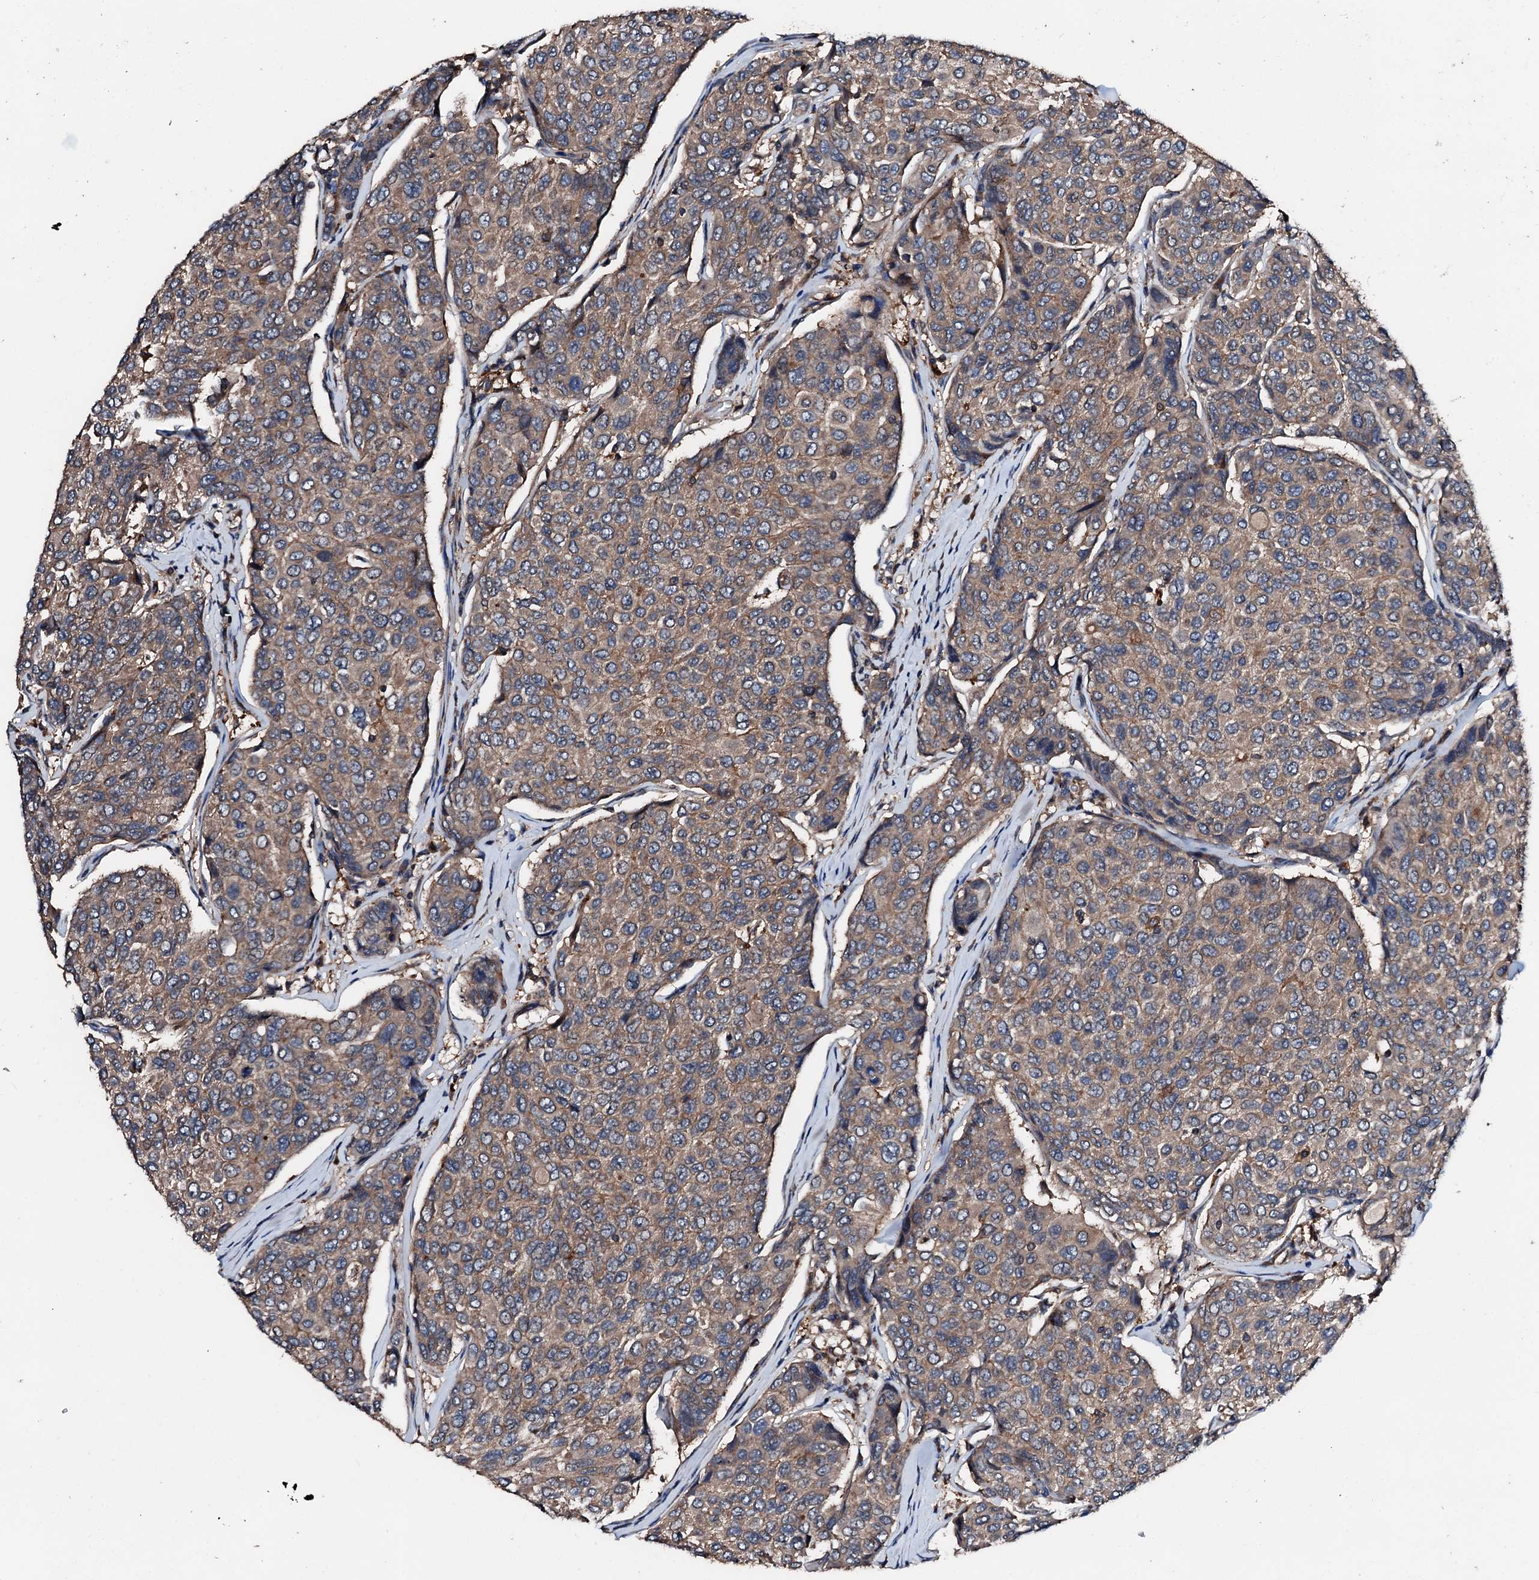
{"staining": {"intensity": "moderate", "quantity": ">75%", "location": "cytoplasmic/membranous"}, "tissue": "breast cancer", "cell_type": "Tumor cells", "image_type": "cancer", "snomed": [{"axis": "morphology", "description": "Duct carcinoma"}, {"axis": "topography", "description": "Breast"}], "caption": "Immunohistochemistry (IHC) of human breast cancer (infiltrating ductal carcinoma) shows medium levels of moderate cytoplasmic/membranous positivity in about >75% of tumor cells.", "gene": "FGD4", "patient": {"sex": "female", "age": 55}}